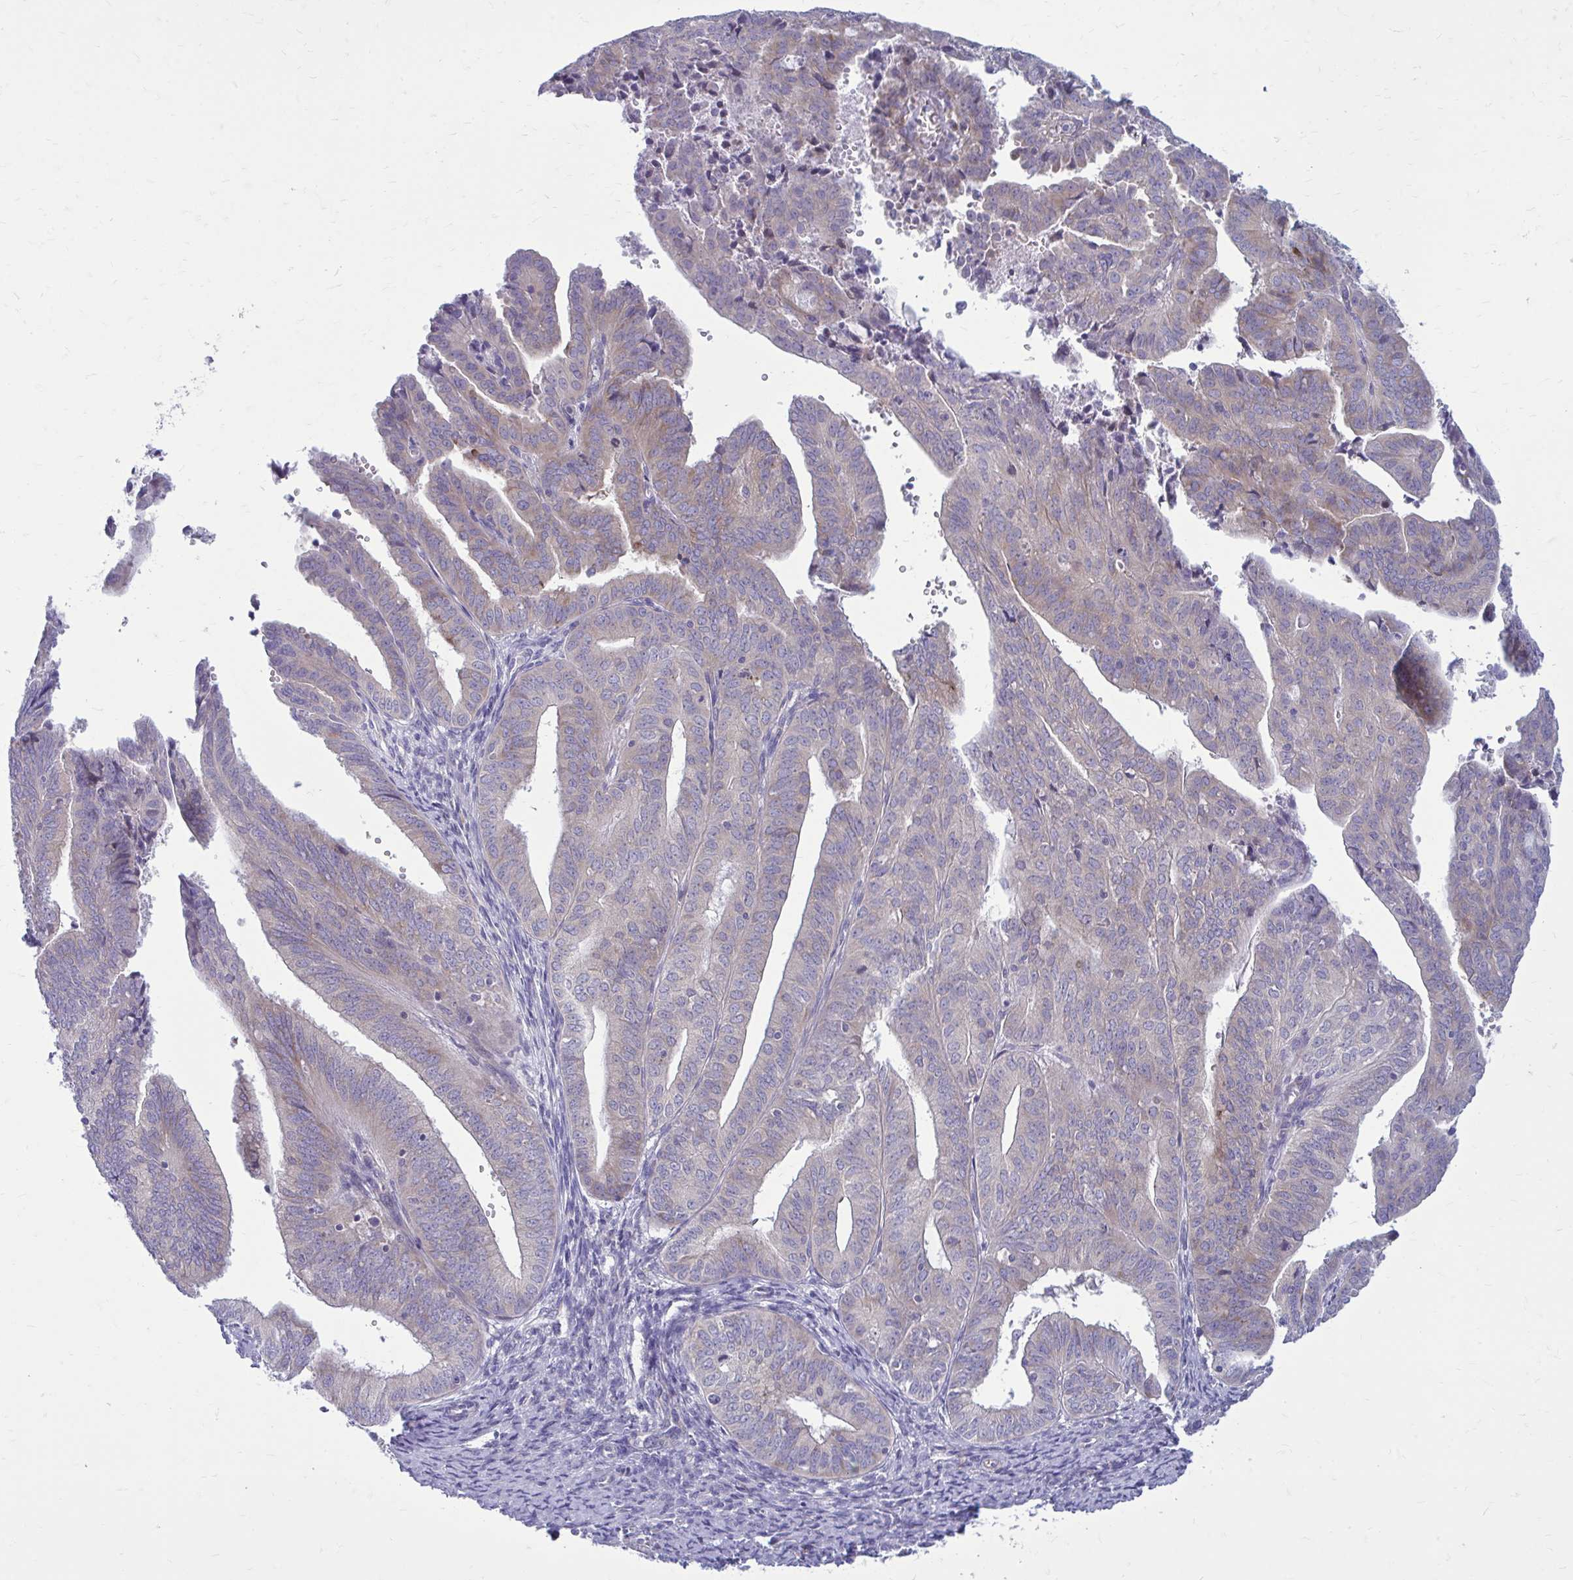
{"staining": {"intensity": "negative", "quantity": "none", "location": "none"}, "tissue": "endometrial cancer", "cell_type": "Tumor cells", "image_type": "cancer", "snomed": [{"axis": "morphology", "description": "Adenocarcinoma, NOS"}, {"axis": "topography", "description": "Endometrium"}], "caption": "Endometrial cancer (adenocarcinoma) was stained to show a protein in brown. There is no significant positivity in tumor cells.", "gene": "GIGYF2", "patient": {"sex": "female", "age": 70}}